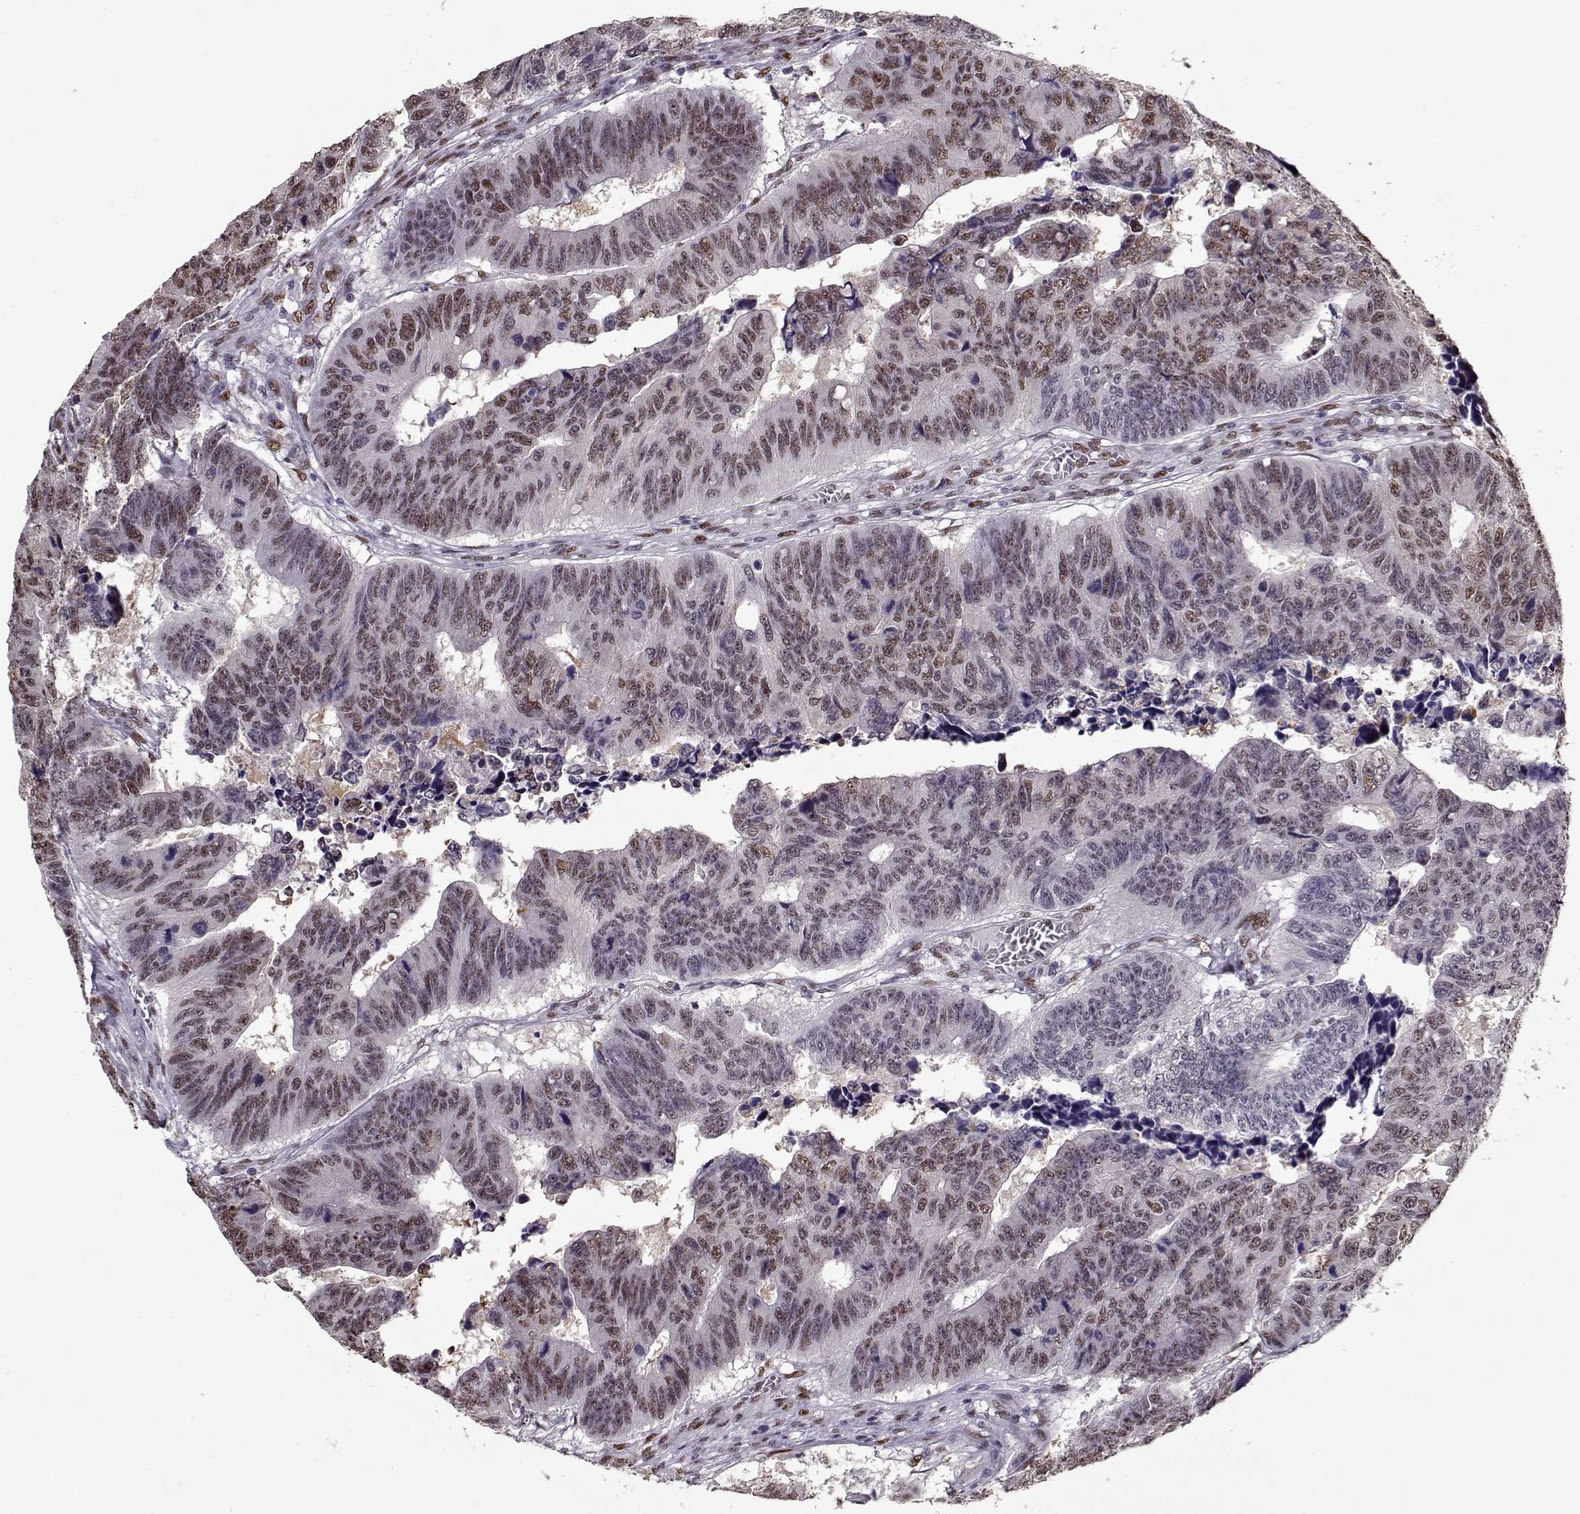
{"staining": {"intensity": "weak", "quantity": ">75%", "location": "nuclear"}, "tissue": "colorectal cancer", "cell_type": "Tumor cells", "image_type": "cancer", "snomed": [{"axis": "morphology", "description": "Adenocarcinoma, NOS"}, {"axis": "topography", "description": "Appendix"}, {"axis": "topography", "description": "Colon"}, {"axis": "topography", "description": "Cecum"}, {"axis": "topography", "description": "Colon asc"}], "caption": "Protein positivity by IHC demonstrates weak nuclear staining in approximately >75% of tumor cells in adenocarcinoma (colorectal).", "gene": "PRMT8", "patient": {"sex": "female", "age": 85}}